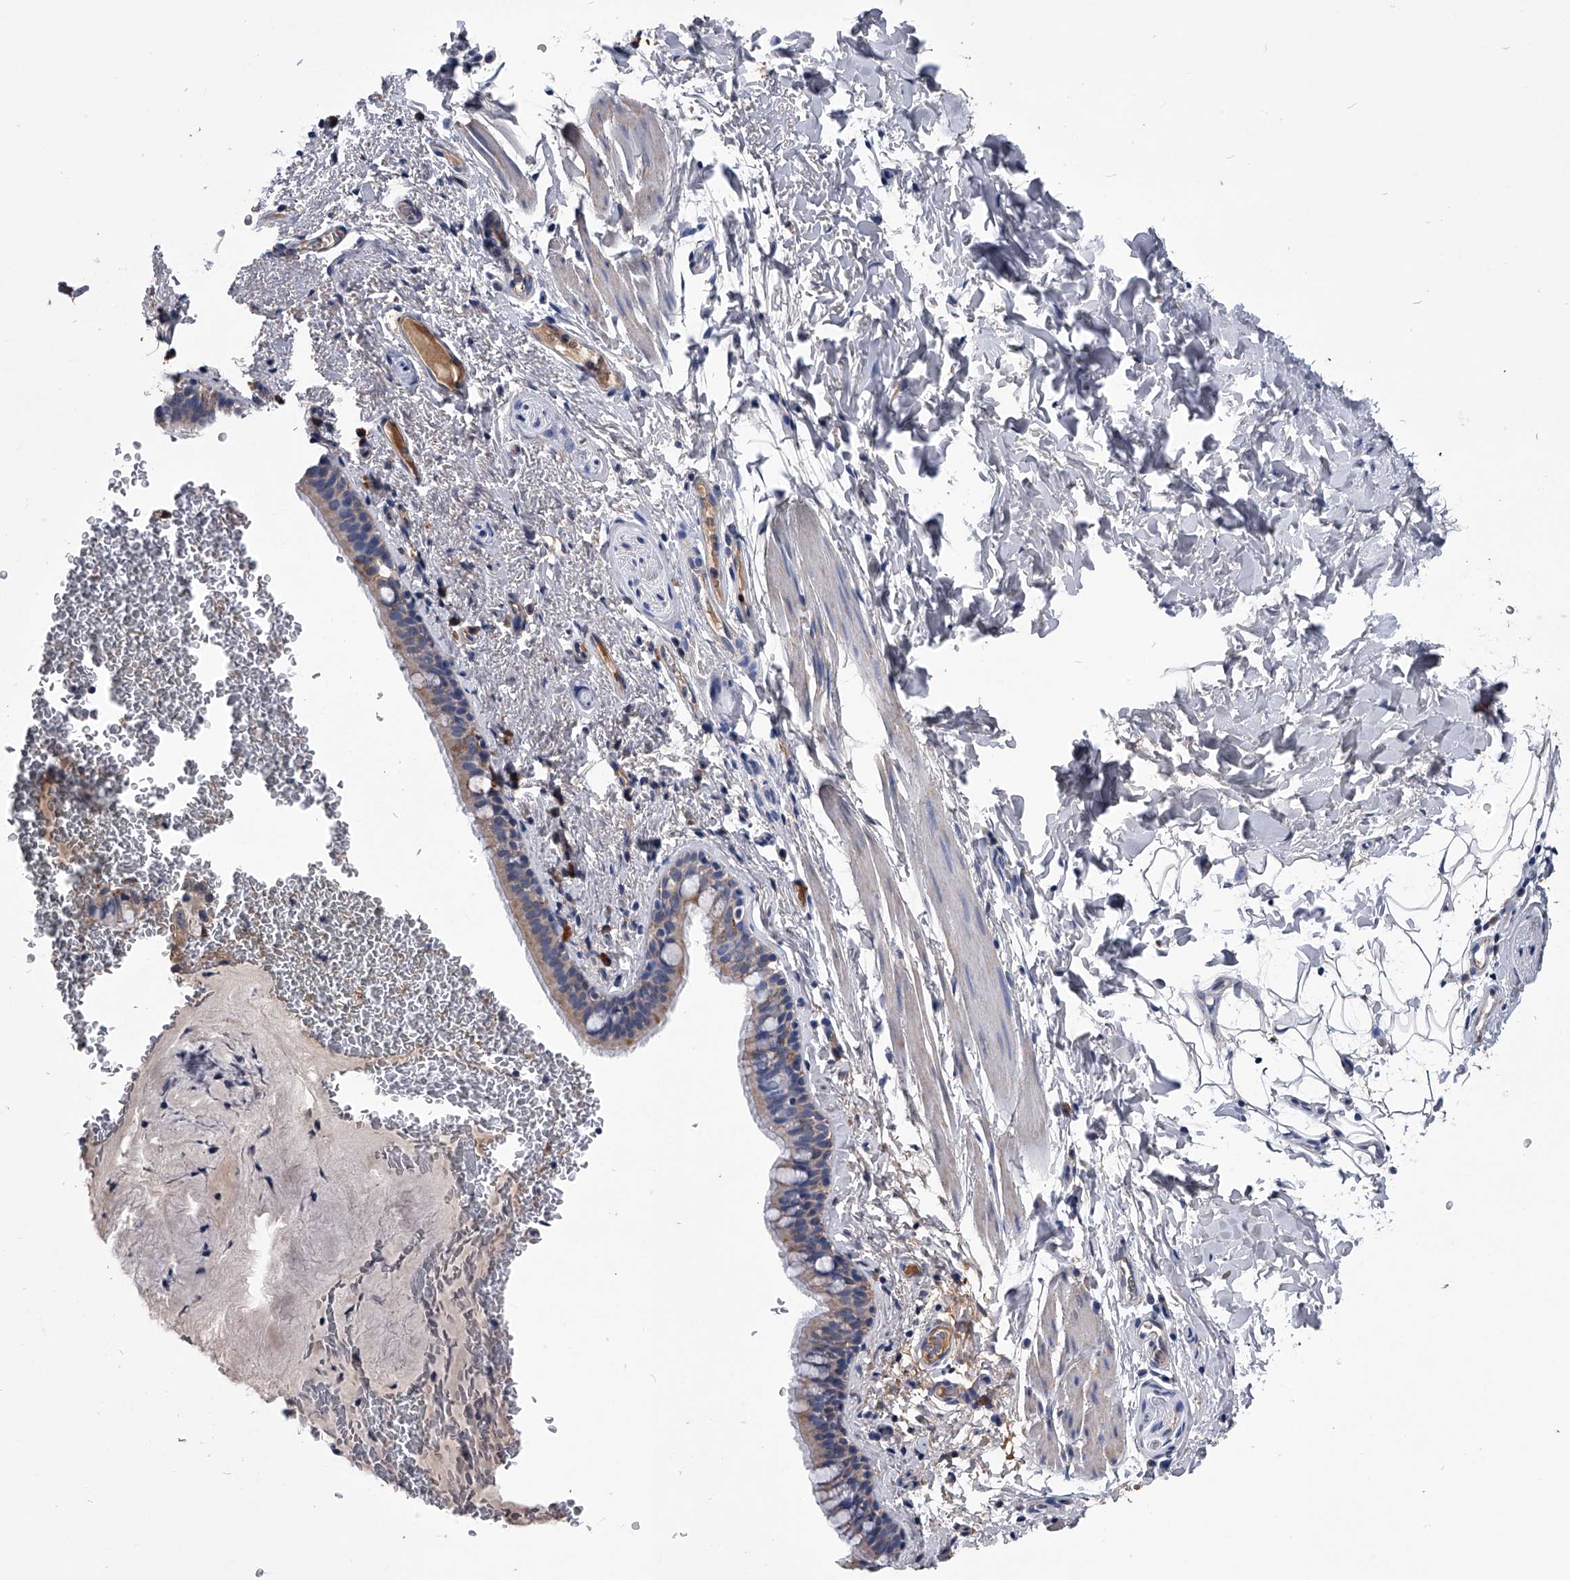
{"staining": {"intensity": "moderate", "quantity": "25%-75%", "location": "cytoplasmic/membranous"}, "tissue": "bronchus", "cell_type": "Respiratory epithelial cells", "image_type": "normal", "snomed": [{"axis": "morphology", "description": "Normal tissue, NOS"}, {"axis": "topography", "description": "Cartilage tissue"}, {"axis": "topography", "description": "Bronchus"}], "caption": "Respiratory epithelial cells reveal medium levels of moderate cytoplasmic/membranous positivity in about 25%-75% of cells in normal bronchus.", "gene": "OAT", "patient": {"sex": "female", "age": 36}}